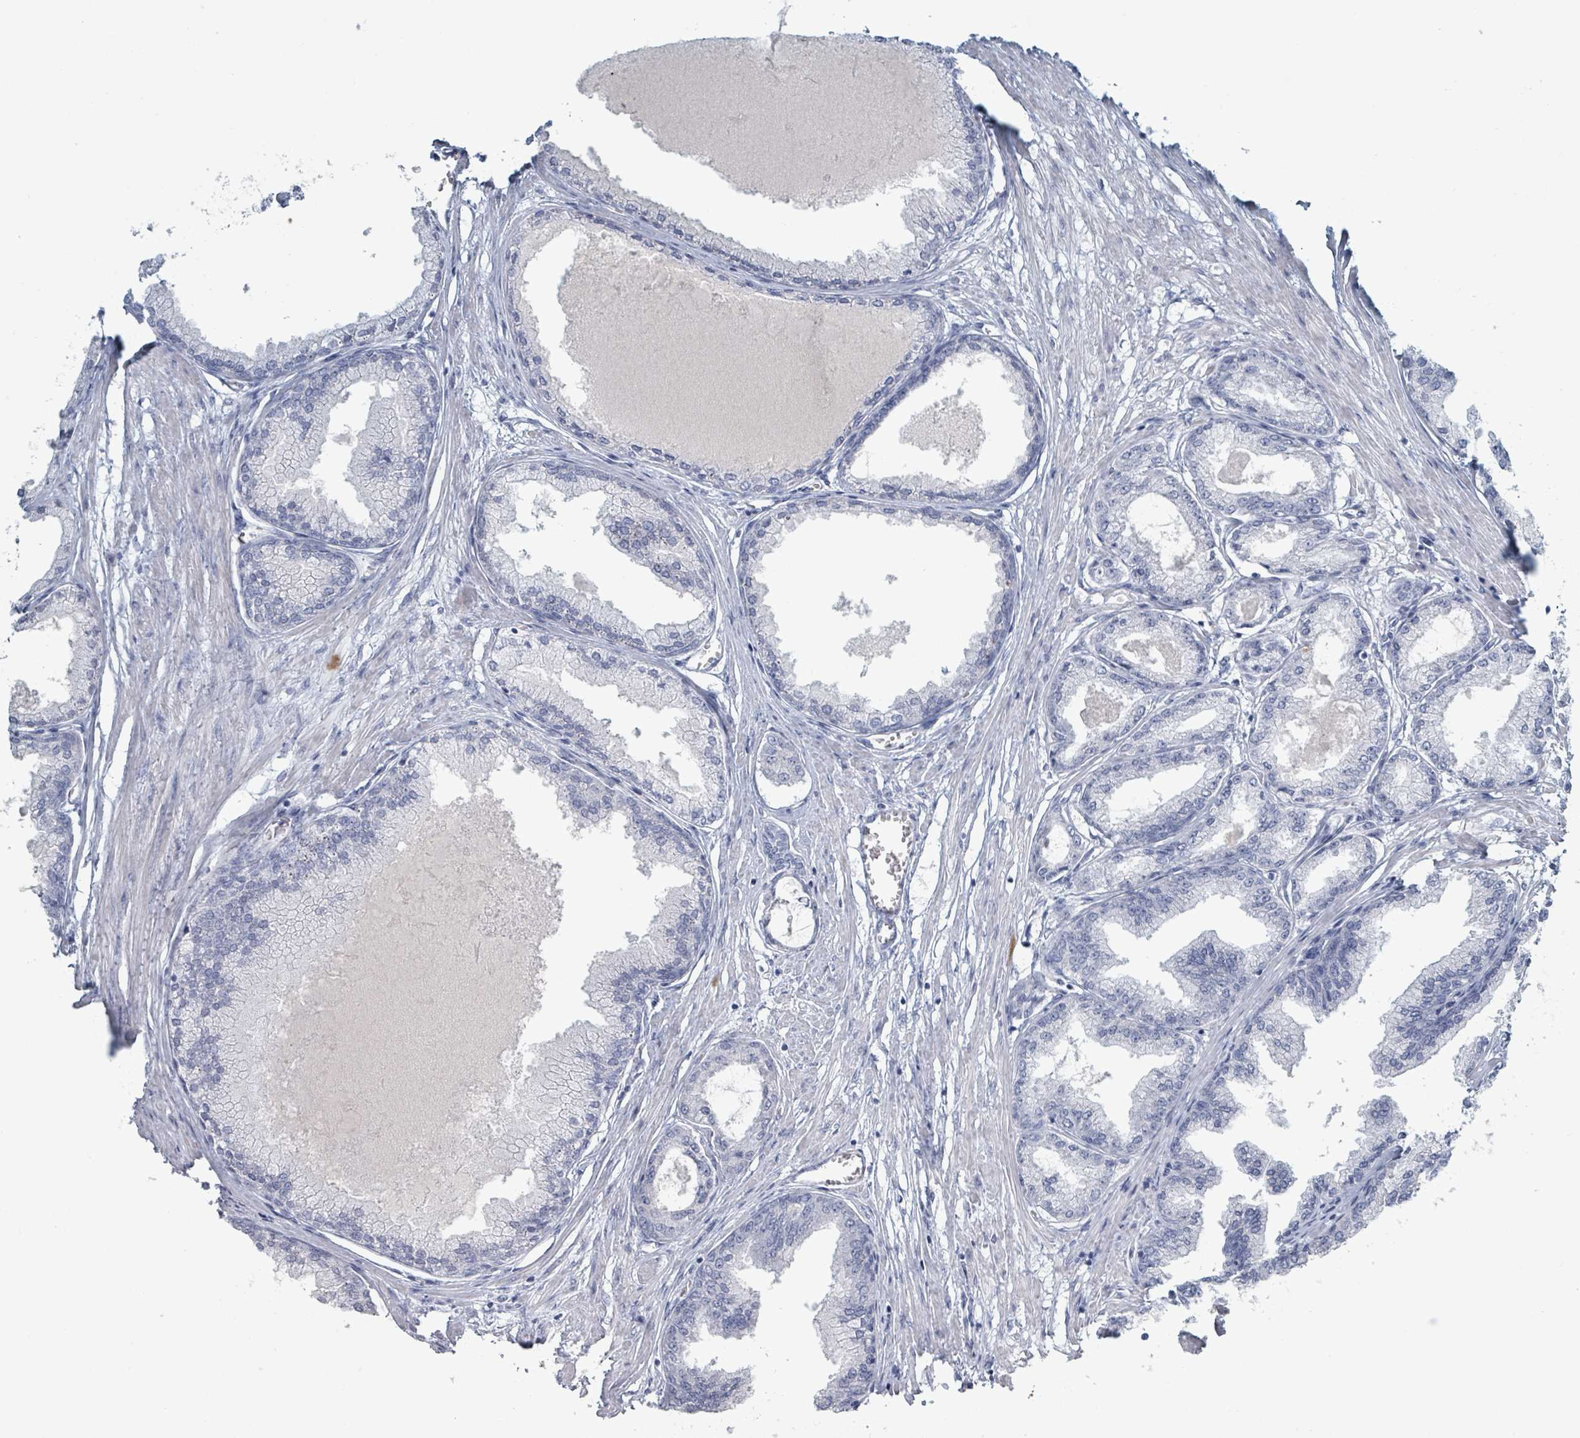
{"staining": {"intensity": "negative", "quantity": "none", "location": "none"}, "tissue": "prostate cancer", "cell_type": "Tumor cells", "image_type": "cancer", "snomed": [{"axis": "morphology", "description": "Adenocarcinoma, Low grade"}, {"axis": "topography", "description": "Prostate"}], "caption": "A photomicrograph of adenocarcinoma (low-grade) (prostate) stained for a protein demonstrates no brown staining in tumor cells. Brightfield microscopy of IHC stained with DAB (3,3'-diaminobenzidine) (brown) and hematoxylin (blue), captured at high magnification.", "gene": "HEATR5A", "patient": {"sex": "male", "age": 63}}